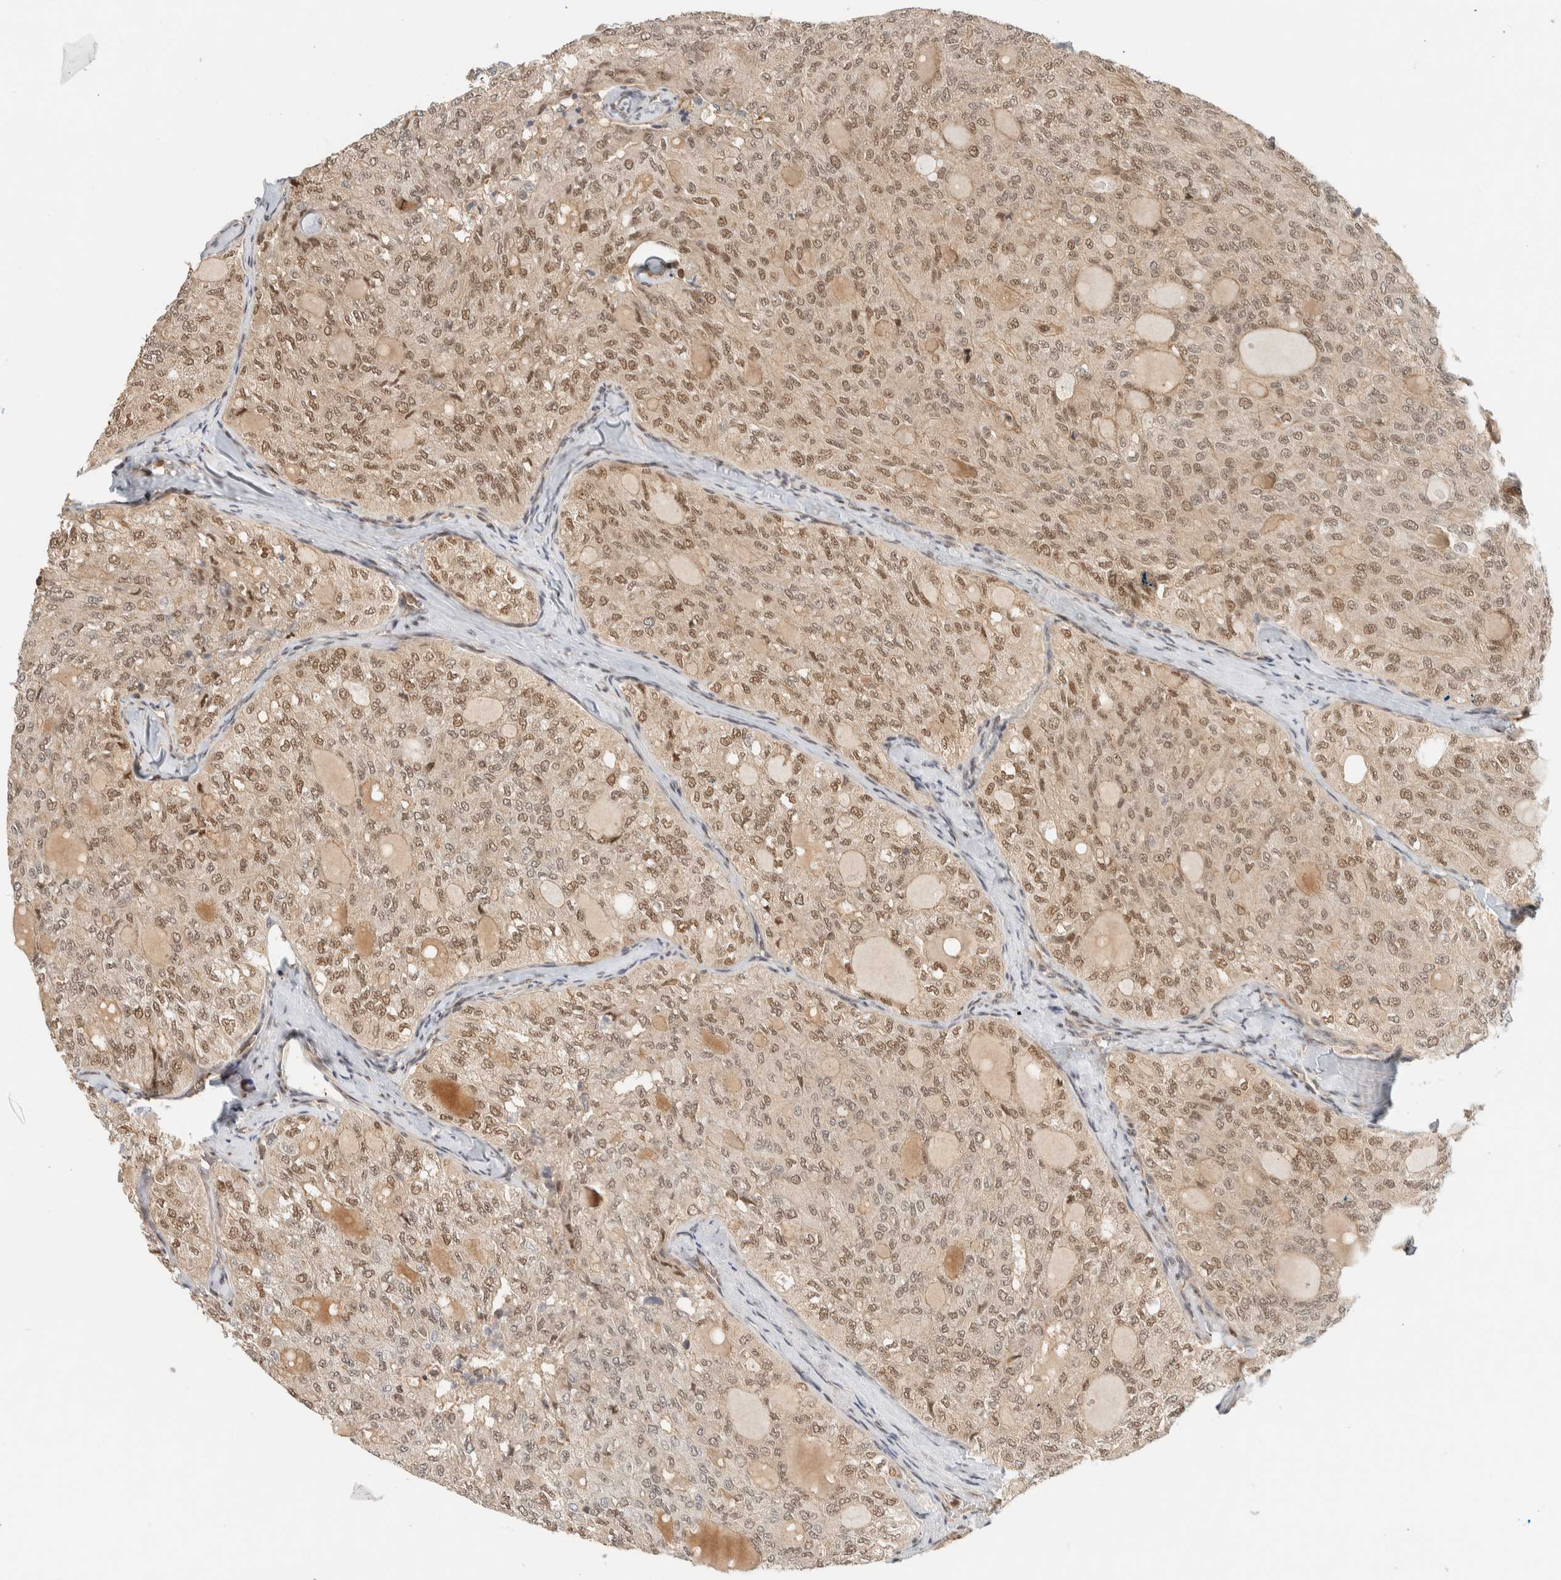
{"staining": {"intensity": "weak", "quantity": ">75%", "location": "cytoplasmic/membranous,nuclear"}, "tissue": "thyroid cancer", "cell_type": "Tumor cells", "image_type": "cancer", "snomed": [{"axis": "morphology", "description": "Follicular adenoma carcinoma, NOS"}, {"axis": "topography", "description": "Thyroid gland"}], "caption": "High-power microscopy captured an IHC image of follicular adenoma carcinoma (thyroid), revealing weak cytoplasmic/membranous and nuclear expression in about >75% of tumor cells.", "gene": "ARFGEF1", "patient": {"sex": "male", "age": 75}}